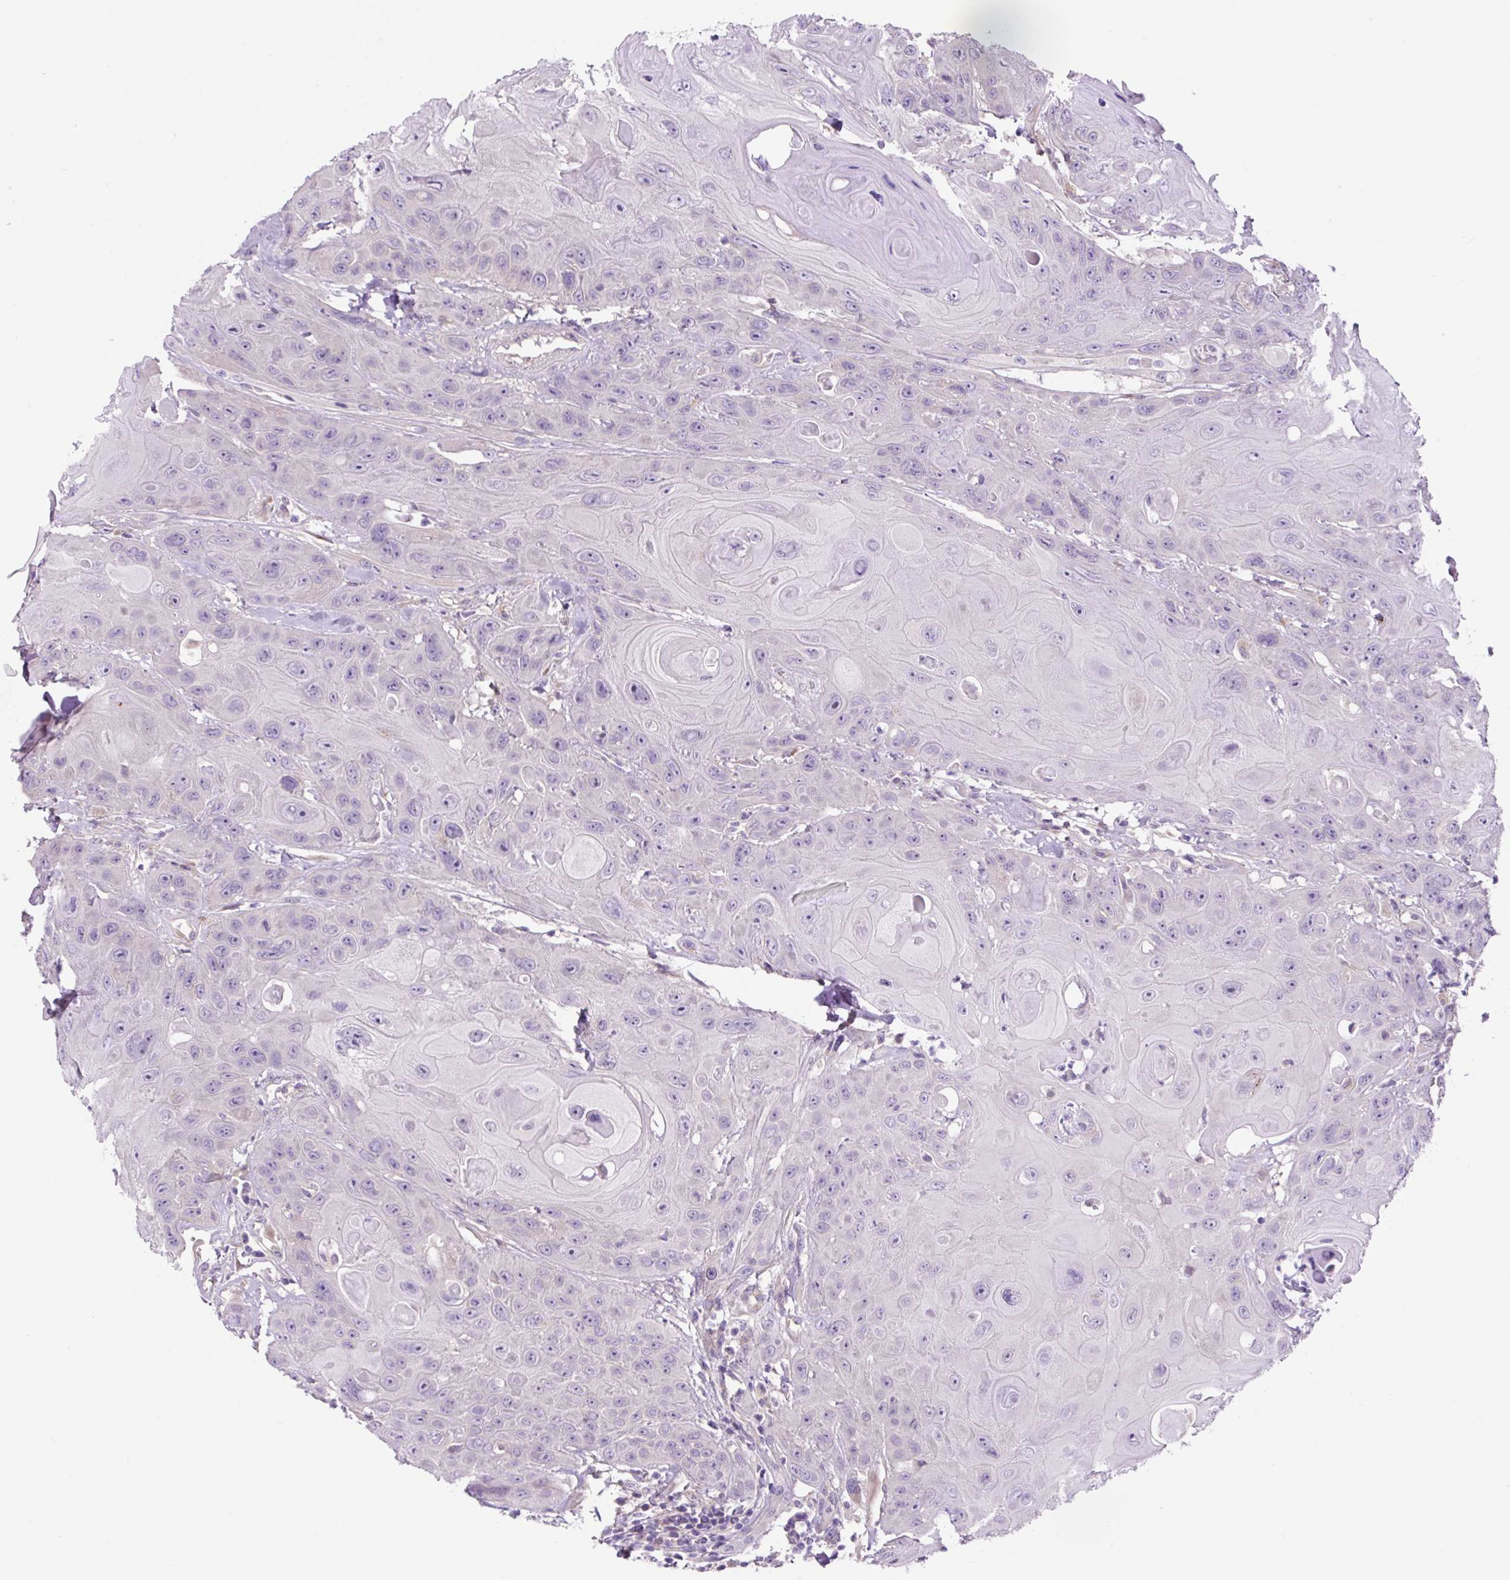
{"staining": {"intensity": "negative", "quantity": "none", "location": "none"}, "tissue": "head and neck cancer", "cell_type": "Tumor cells", "image_type": "cancer", "snomed": [{"axis": "morphology", "description": "Squamous cell carcinoma, NOS"}, {"axis": "topography", "description": "Head-Neck"}], "caption": "A high-resolution micrograph shows IHC staining of squamous cell carcinoma (head and neck), which displays no significant staining in tumor cells.", "gene": "GORASP1", "patient": {"sex": "female", "age": 59}}